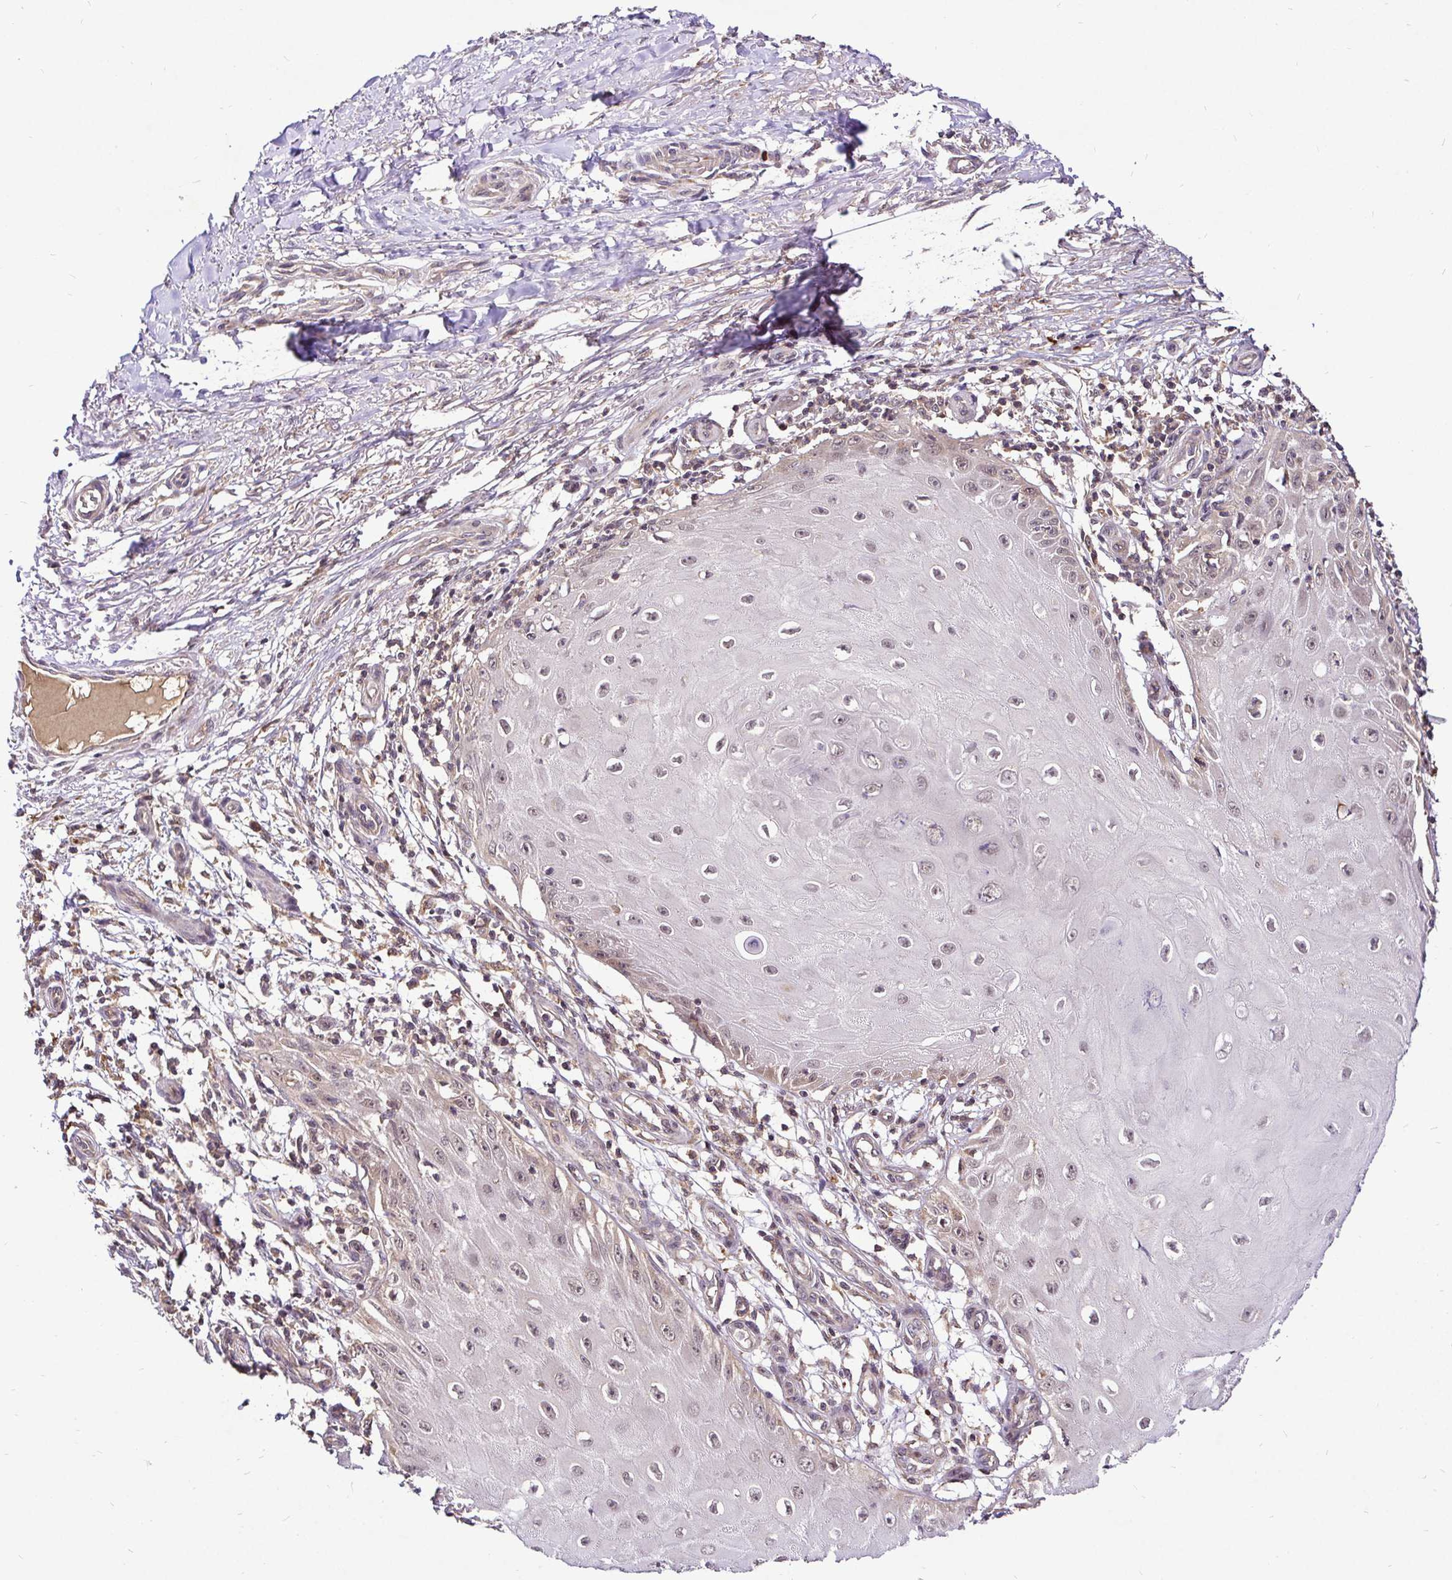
{"staining": {"intensity": "weak", "quantity": "25%-75%", "location": "cytoplasmic/membranous,nuclear"}, "tissue": "skin cancer", "cell_type": "Tumor cells", "image_type": "cancer", "snomed": [{"axis": "morphology", "description": "Squamous cell carcinoma, NOS"}, {"axis": "topography", "description": "Skin"}], "caption": "DAB (3,3'-diaminobenzidine) immunohistochemical staining of skin cancer reveals weak cytoplasmic/membranous and nuclear protein staining in about 25%-75% of tumor cells.", "gene": "UBE2M", "patient": {"sex": "female", "age": 77}}